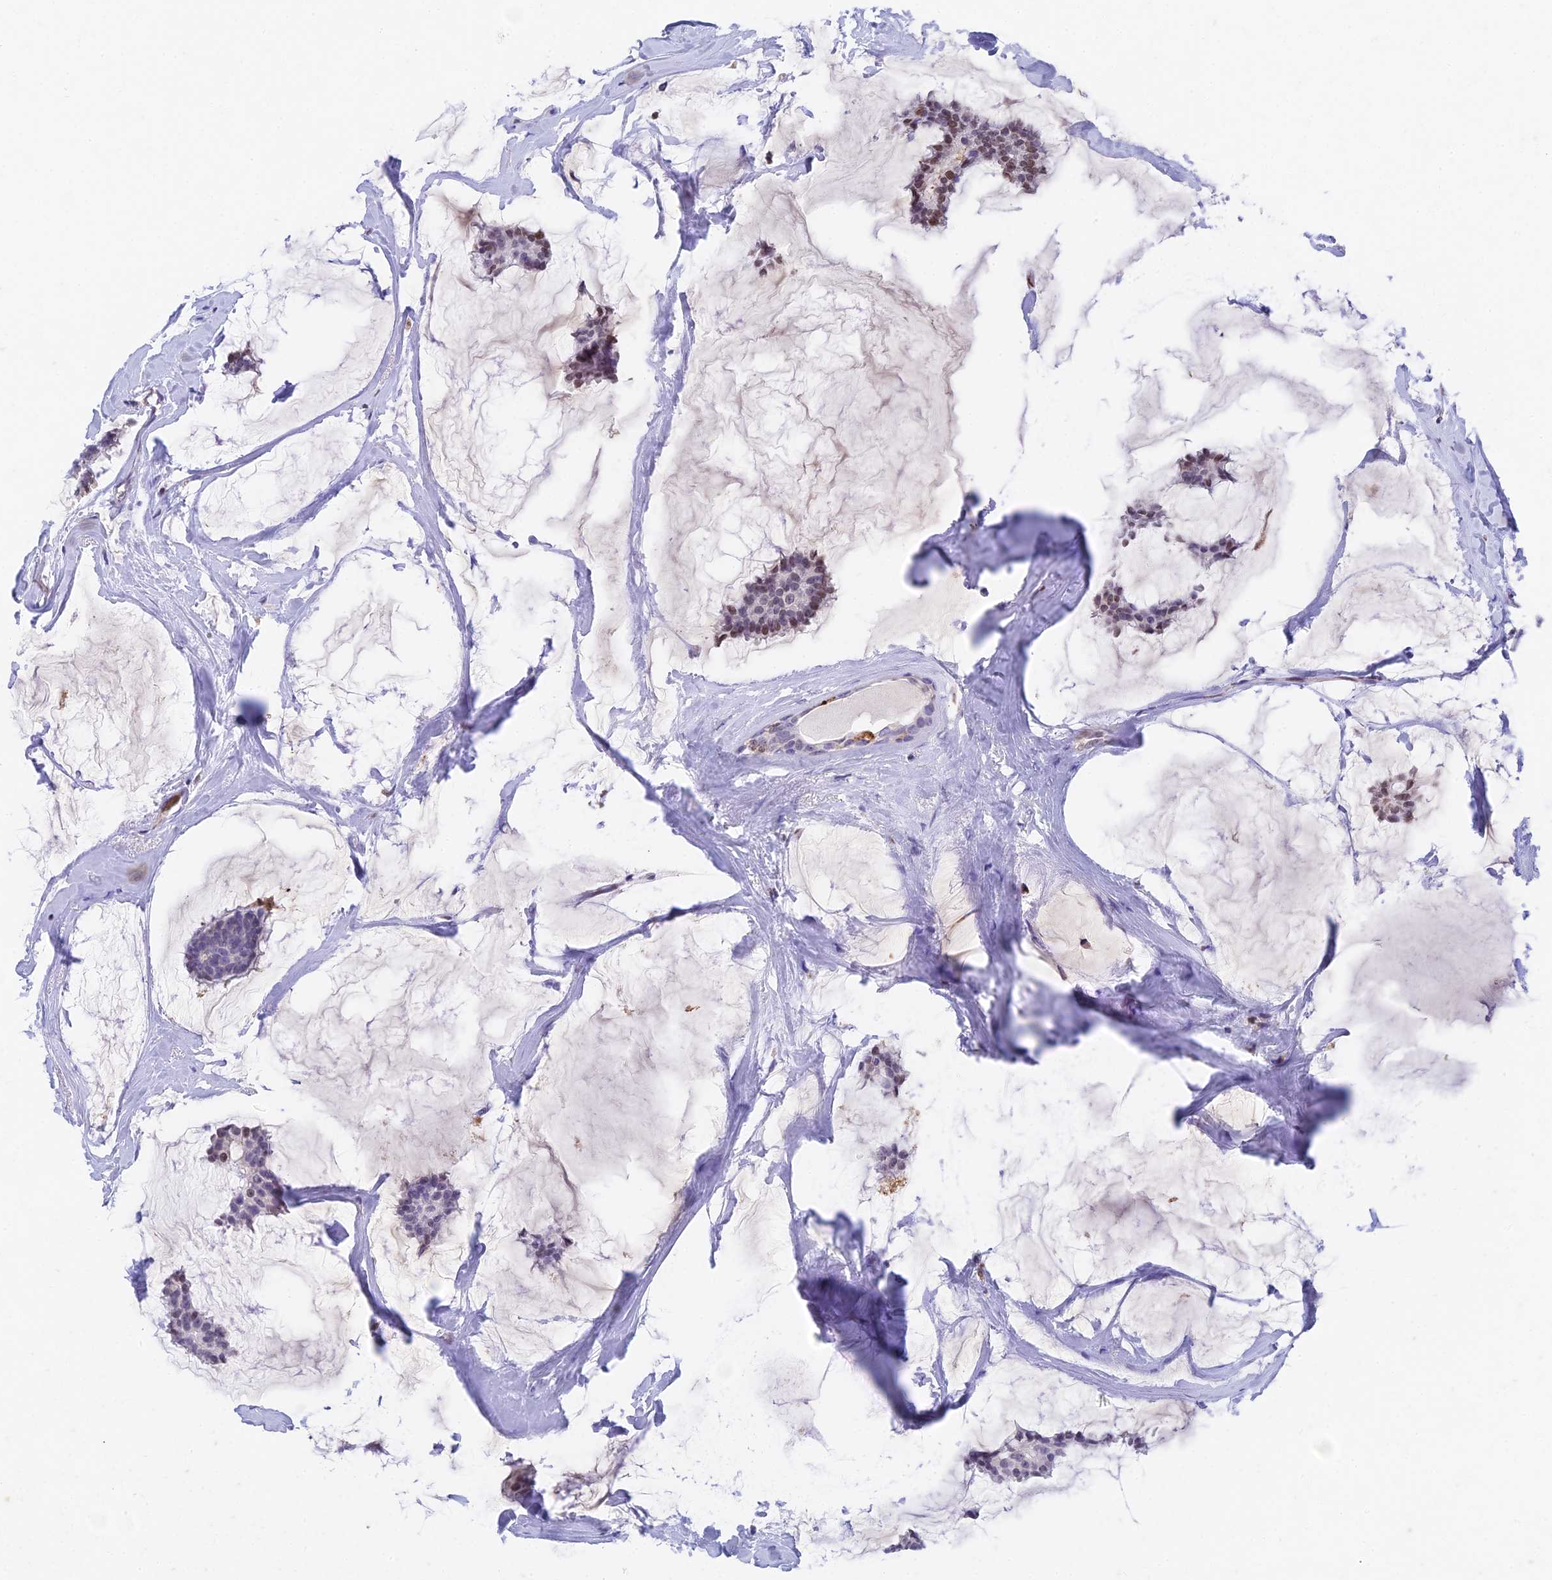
{"staining": {"intensity": "moderate", "quantity": "<25%", "location": "nuclear"}, "tissue": "breast cancer", "cell_type": "Tumor cells", "image_type": "cancer", "snomed": [{"axis": "morphology", "description": "Duct carcinoma"}, {"axis": "topography", "description": "Breast"}], "caption": "Tumor cells show moderate nuclear staining in about <25% of cells in intraductal carcinoma (breast).", "gene": "ADAMTS13", "patient": {"sex": "female", "age": 93}}